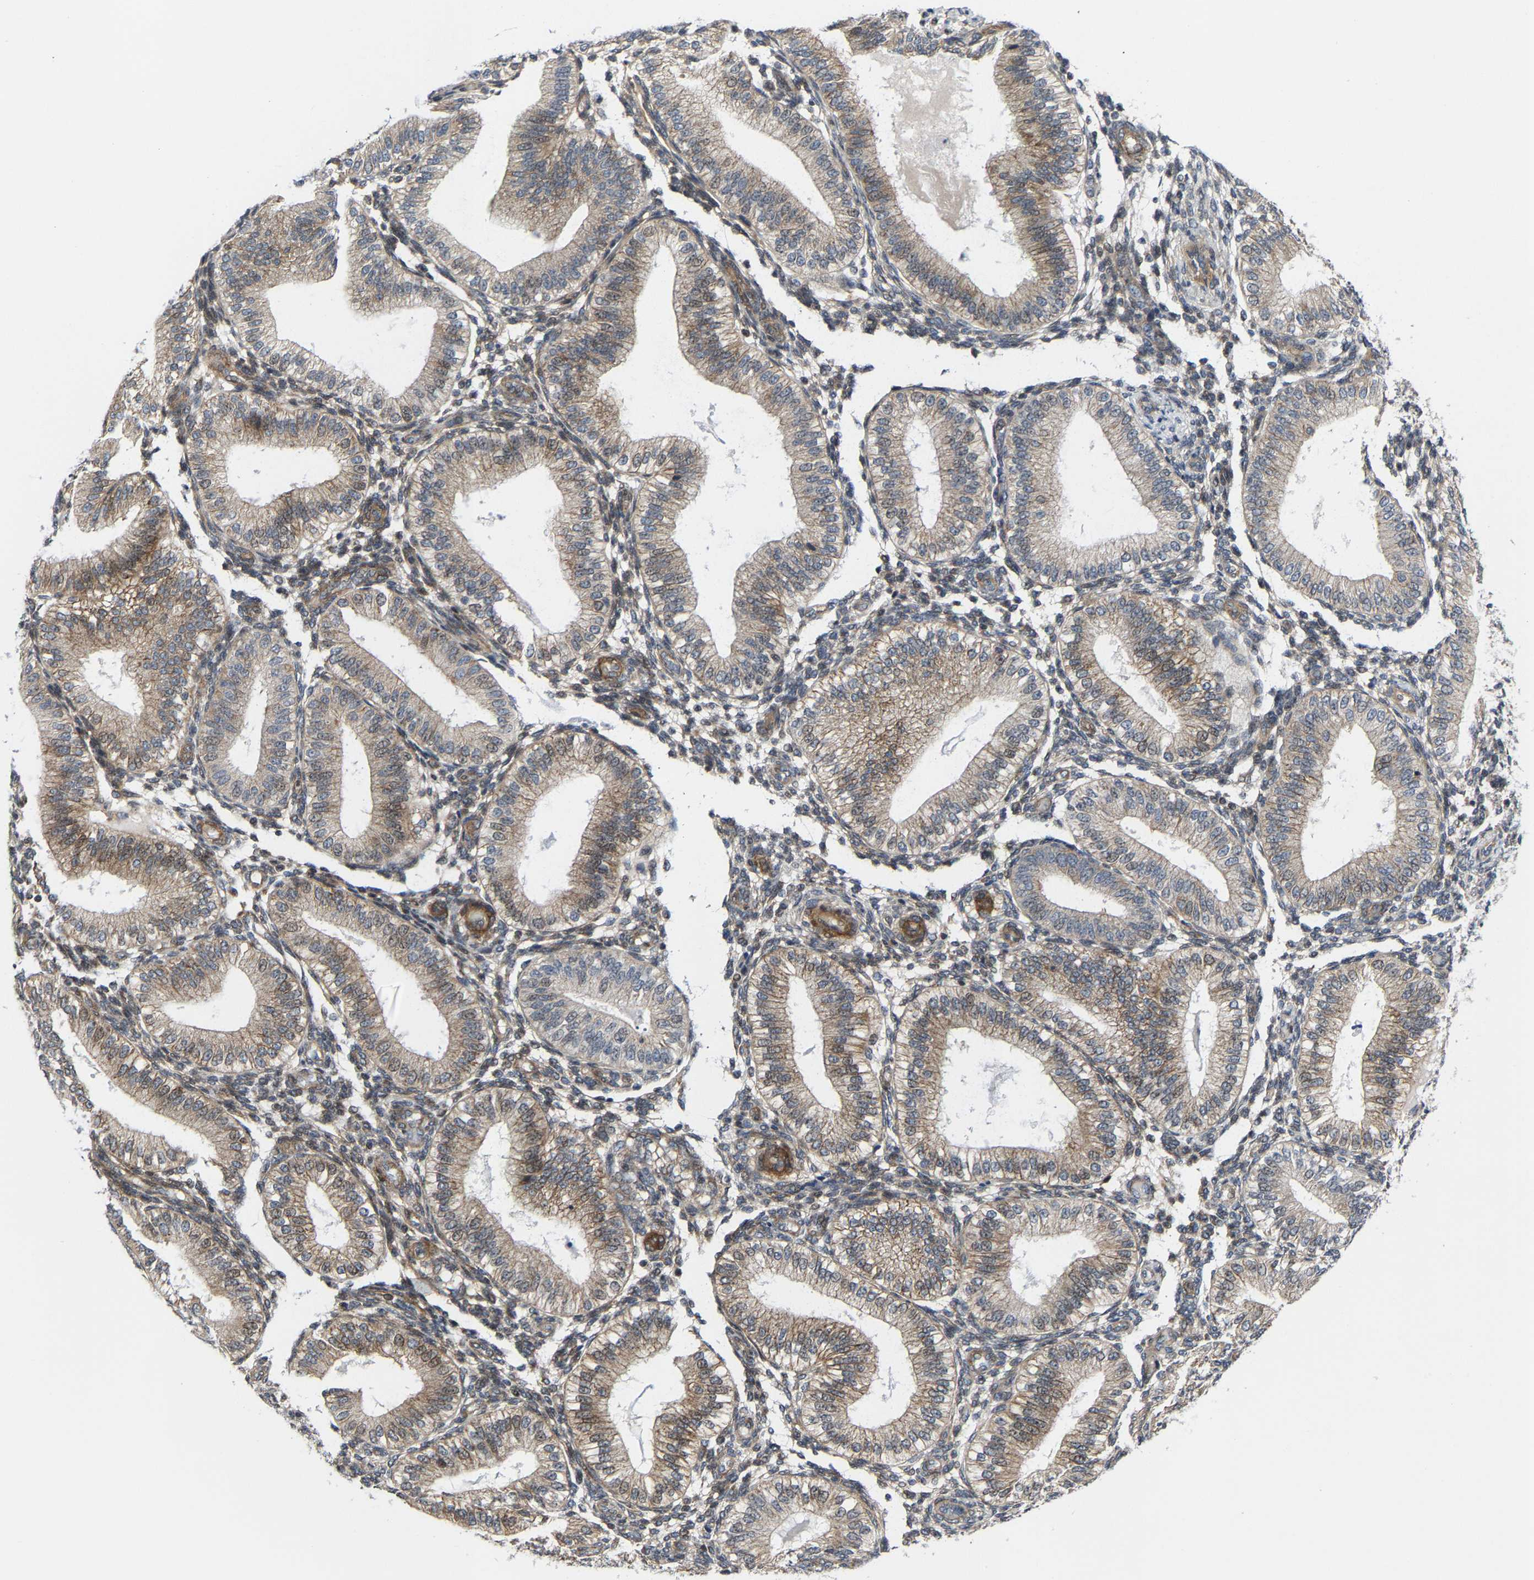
{"staining": {"intensity": "negative", "quantity": "none", "location": "none"}, "tissue": "endometrium", "cell_type": "Cells in endometrial stroma", "image_type": "normal", "snomed": [{"axis": "morphology", "description": "Normal tissue, NOS"}, {"axis": "topography", "description": "Endometrium"}], "caption": "Cells in endometrial stroma show no significant staining in benign endometrium. The staining is performed using DAB (3,3'-diaminobenzidine) brown chromogen with nuclei counter-stained in using hematoxylin.", "gene": "TGFB1I1", "patient": {"sex": "female", "age": 39}}